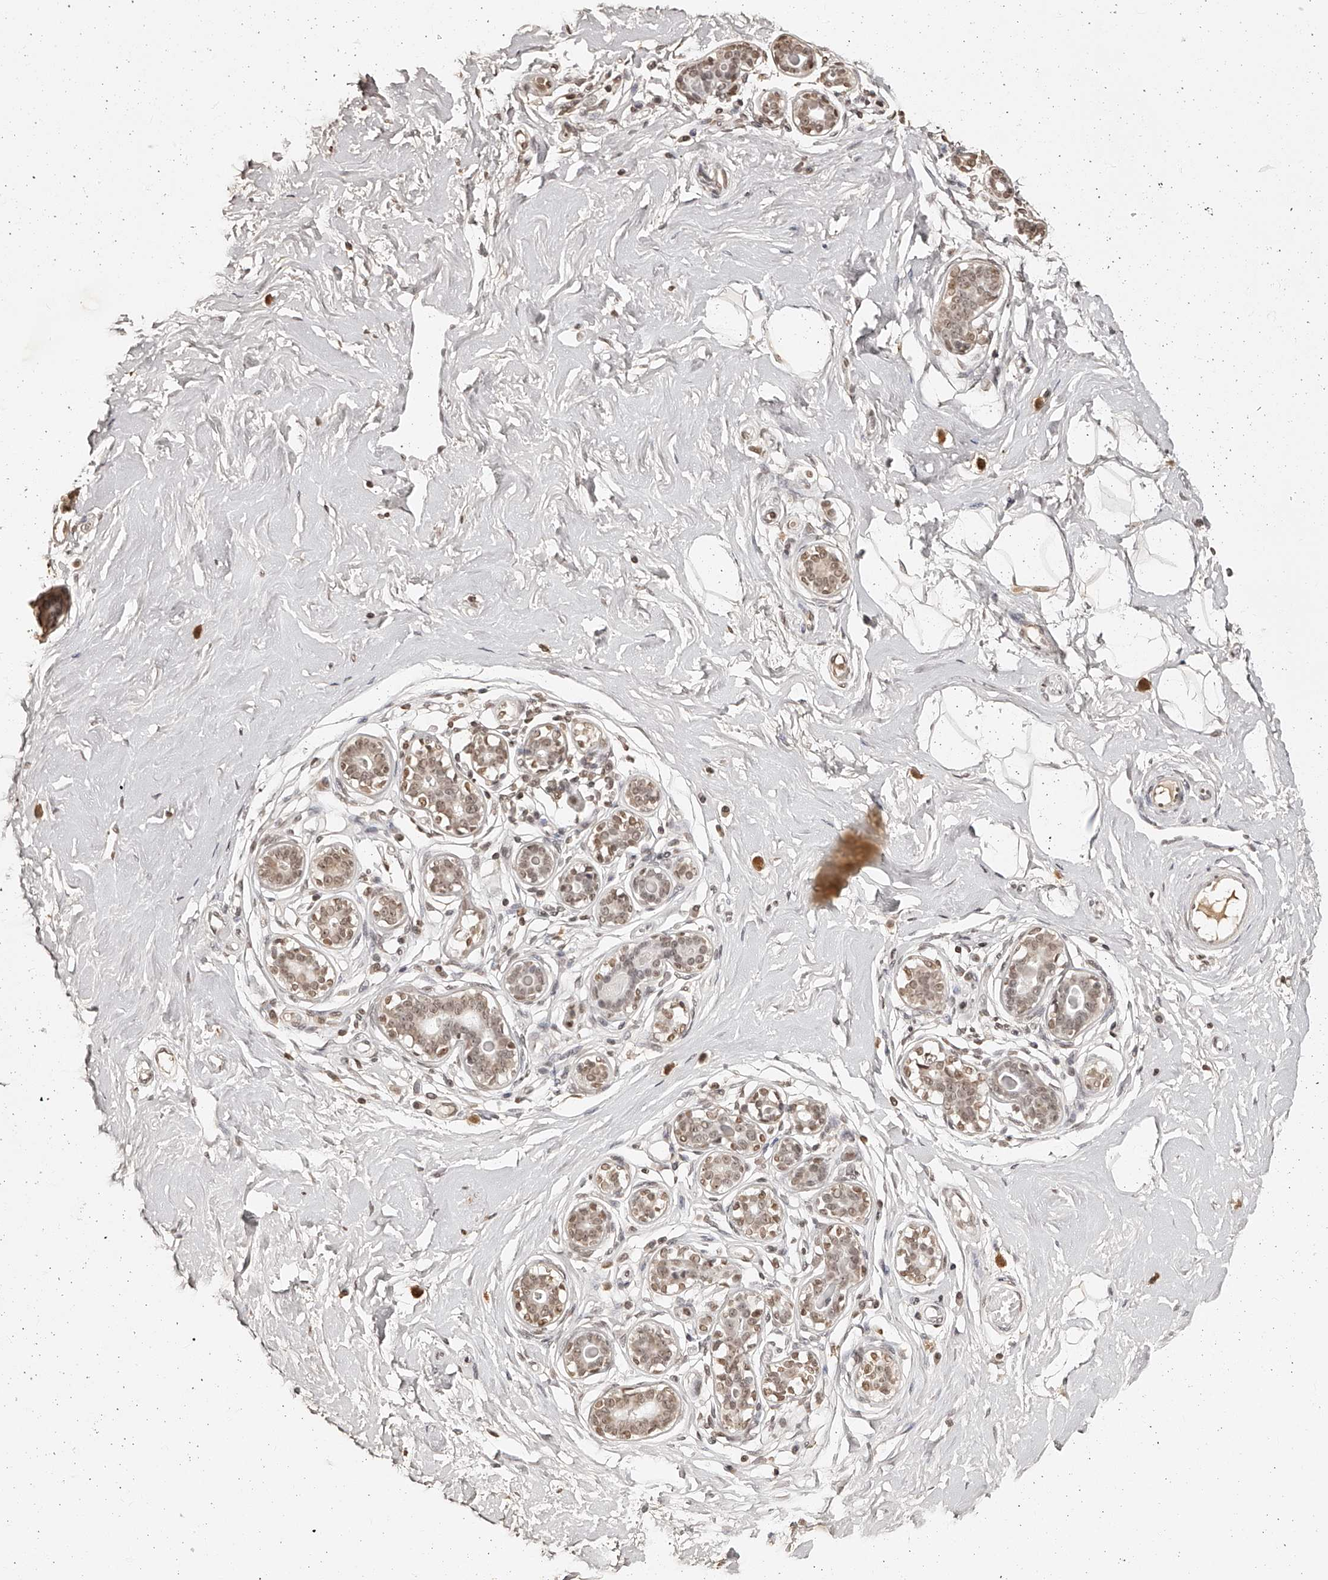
{"staining": {"intensity": "negative", "quantity": "none", "location": "none"}, "tissue": "breast", "cell_type": "Adipocytes", "image_type": "normal", "snomed": [{"axis": "morphology", "description": "Normal tissue, NOS"}, {"axis": "morphology", "description": "Adenoma, NOS"}, {"axis": "topography", "description": "Breast"}], "caption": "There is no significant positivity in adipocytes of breast. The staining was performed using DAB to visualize the protein expression in brown, while the nuclei were stained in blue with hematoxylin (Magnification: 20x).", "gene": "ZNF503", "patient": {"sex": "female", "age": 23}}